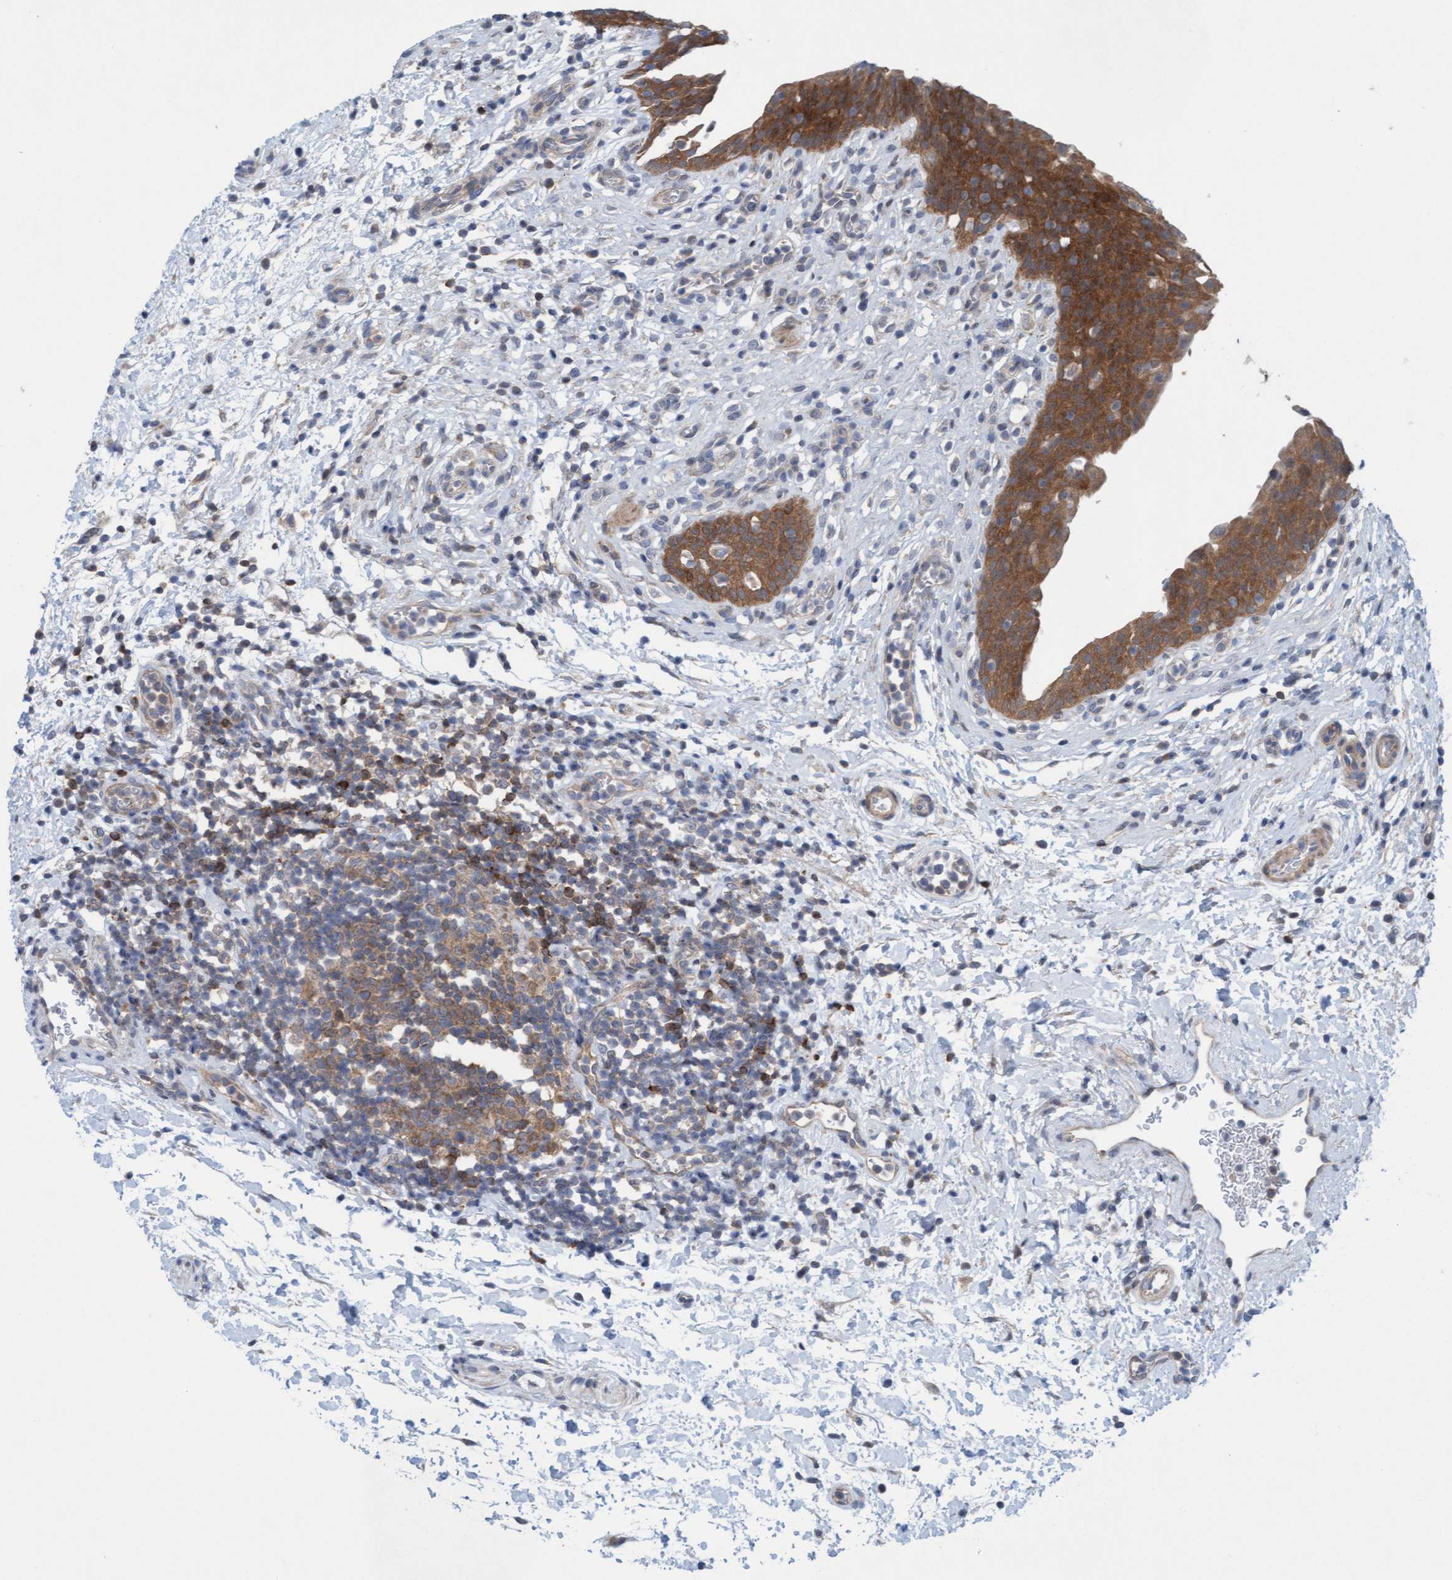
{"staining": {"intensity": "strong", "quantity": ">75%", "location": "cytoplasmic/membranous"}, "tissue": "urinary bladder", "cell_type": "Urothelial cells", "image_type": "normal", "snomed": [{"axis": "morphology", "description": "Normal tissue, NOS"}, {"axis": "topography", "description": "Urinary bladder"}], "caption": "Immunohistochemical staining of unremarkable urinary bladder displays >75% levels of strong cytoplasmic/membranous protein expression in about >75% of urothelial cells. The staining was performed using DAB, with brown indicating positive protein expression. Nuclei are stained blue with hematoxylin.", "gene": "KLHL25", "patient": {"sex": "male", "age": 37}}